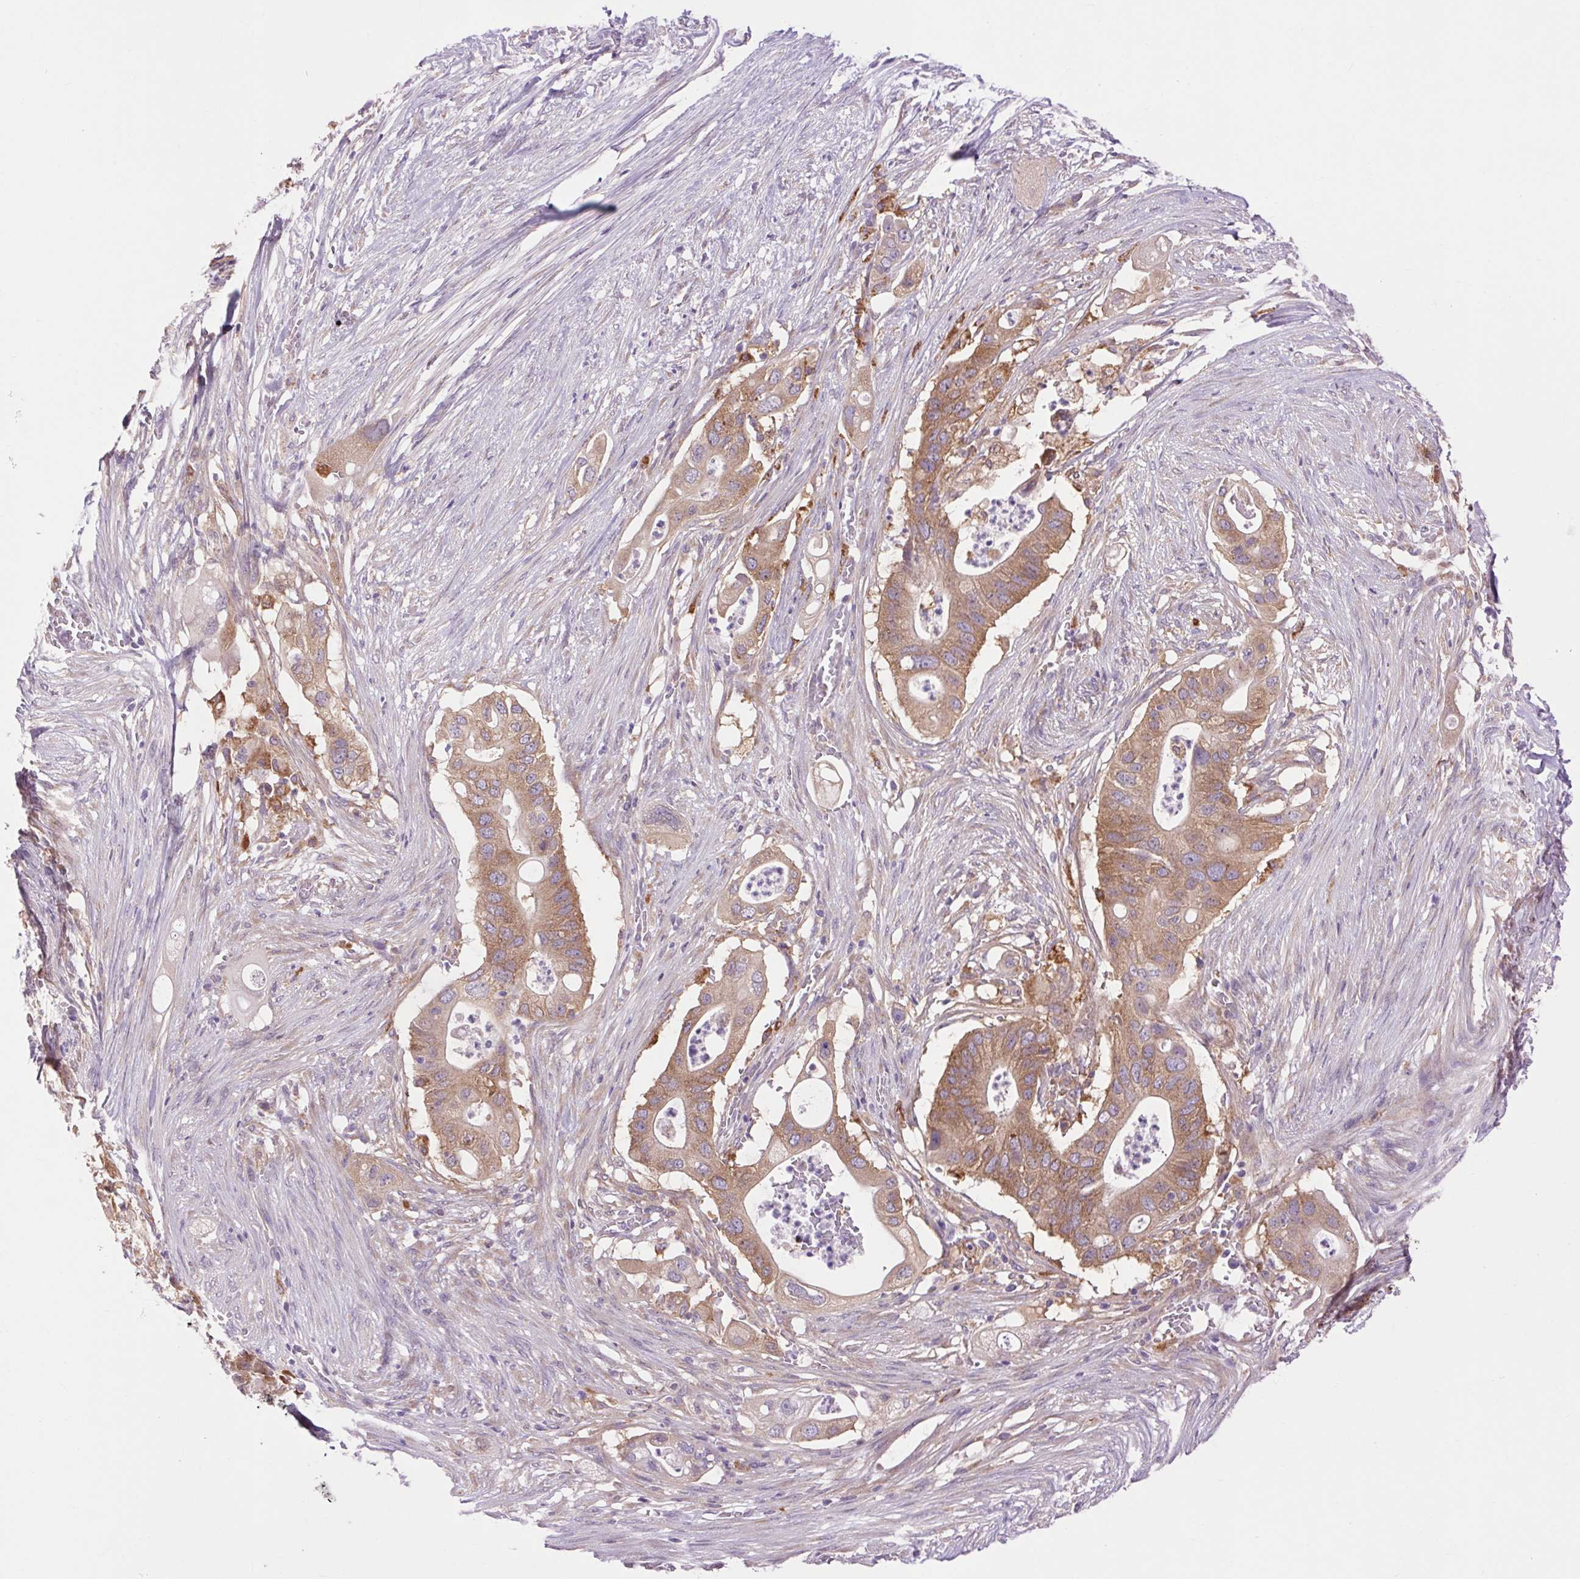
{"staining": {"intensity": "moderate", "quantity": ">75%", "location": "cytoplasmic/membranous"}, "tissue": "pancreatic cancer", "cell_type": "Tumor cells", "image_type": "cancer", "snomed": [{"axis": "morphology", "description": "Adenocarcinoma, NOS"}, {"axis": "topography", "description": "Pancreas"}], "caption": "Pancreatic adenocarcinoma was stained to show a protein in brown. There is medium levels of moderate cytoplasmic/membranous staining in approximately >75% of tumor cells.", "gene": "SOWAHC", "patient": {"sex": "female", "age": 72}}